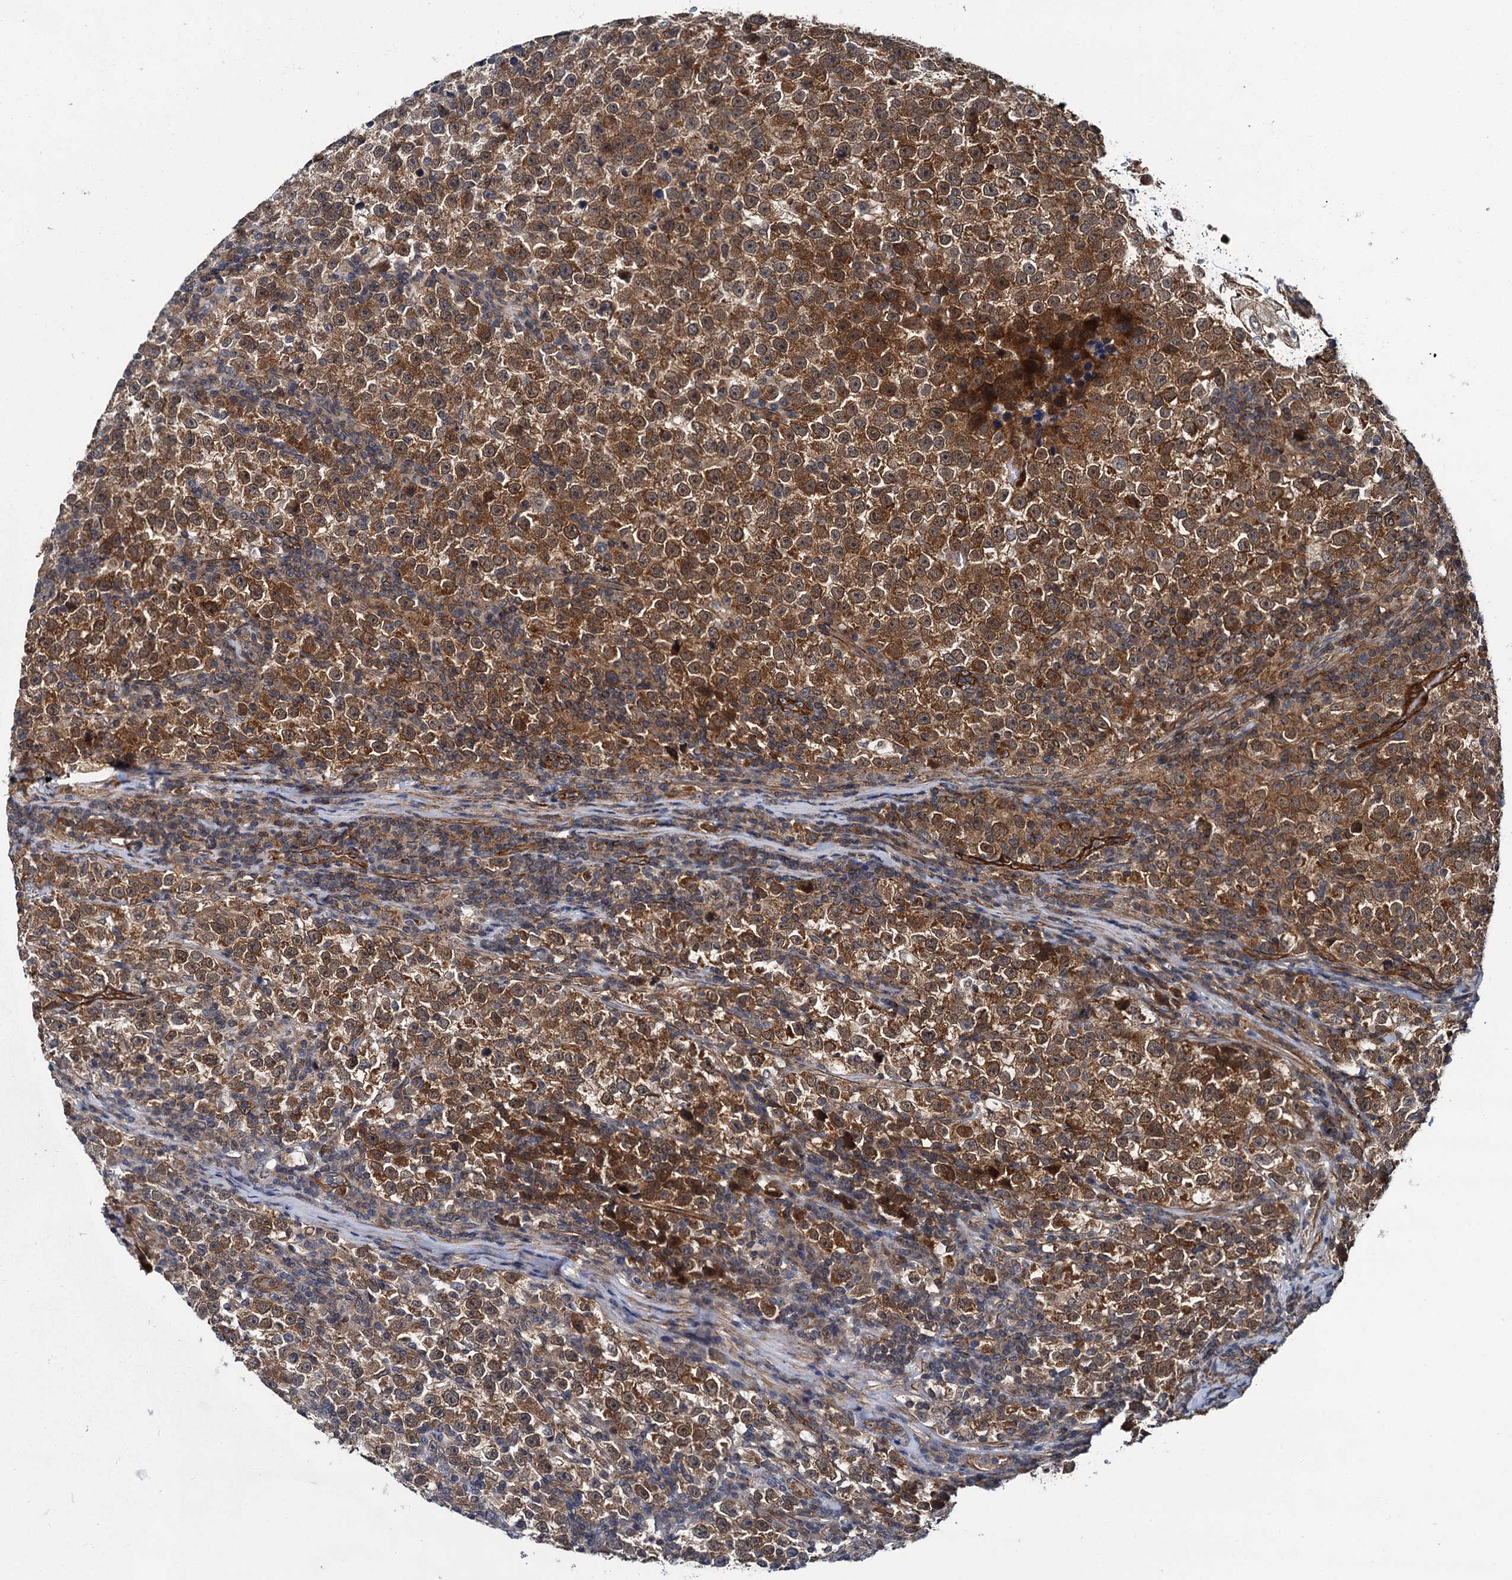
{"staining": {"intensity": "moderate", "quantity": ">75%", "location": "cytoplasmic/membranous"}, "tissue": "testis cancer", "cell_type": "Tumor cells", "image_type": "cancer", "snomed": [{"axis": "morphology", "description": "Normal tissue, NOS"}, {"axis": "morphology", "description": "Seminoma, NOS"}, {"axis": "topography", "description": "Testis"}], "caption": "Tumor cells reveal medium levels of moderate cytoplasmic/membranous staining in approximately >75% of cells in testis cancer. (Stains: DAB (3,3'-diaminobenzidine) in brown, nuclei in blue, Microscopy: brightfield microscopy at high magnification).", "gene": "ZFYVE19", "patient": {"sex": "male", "age": 43}}